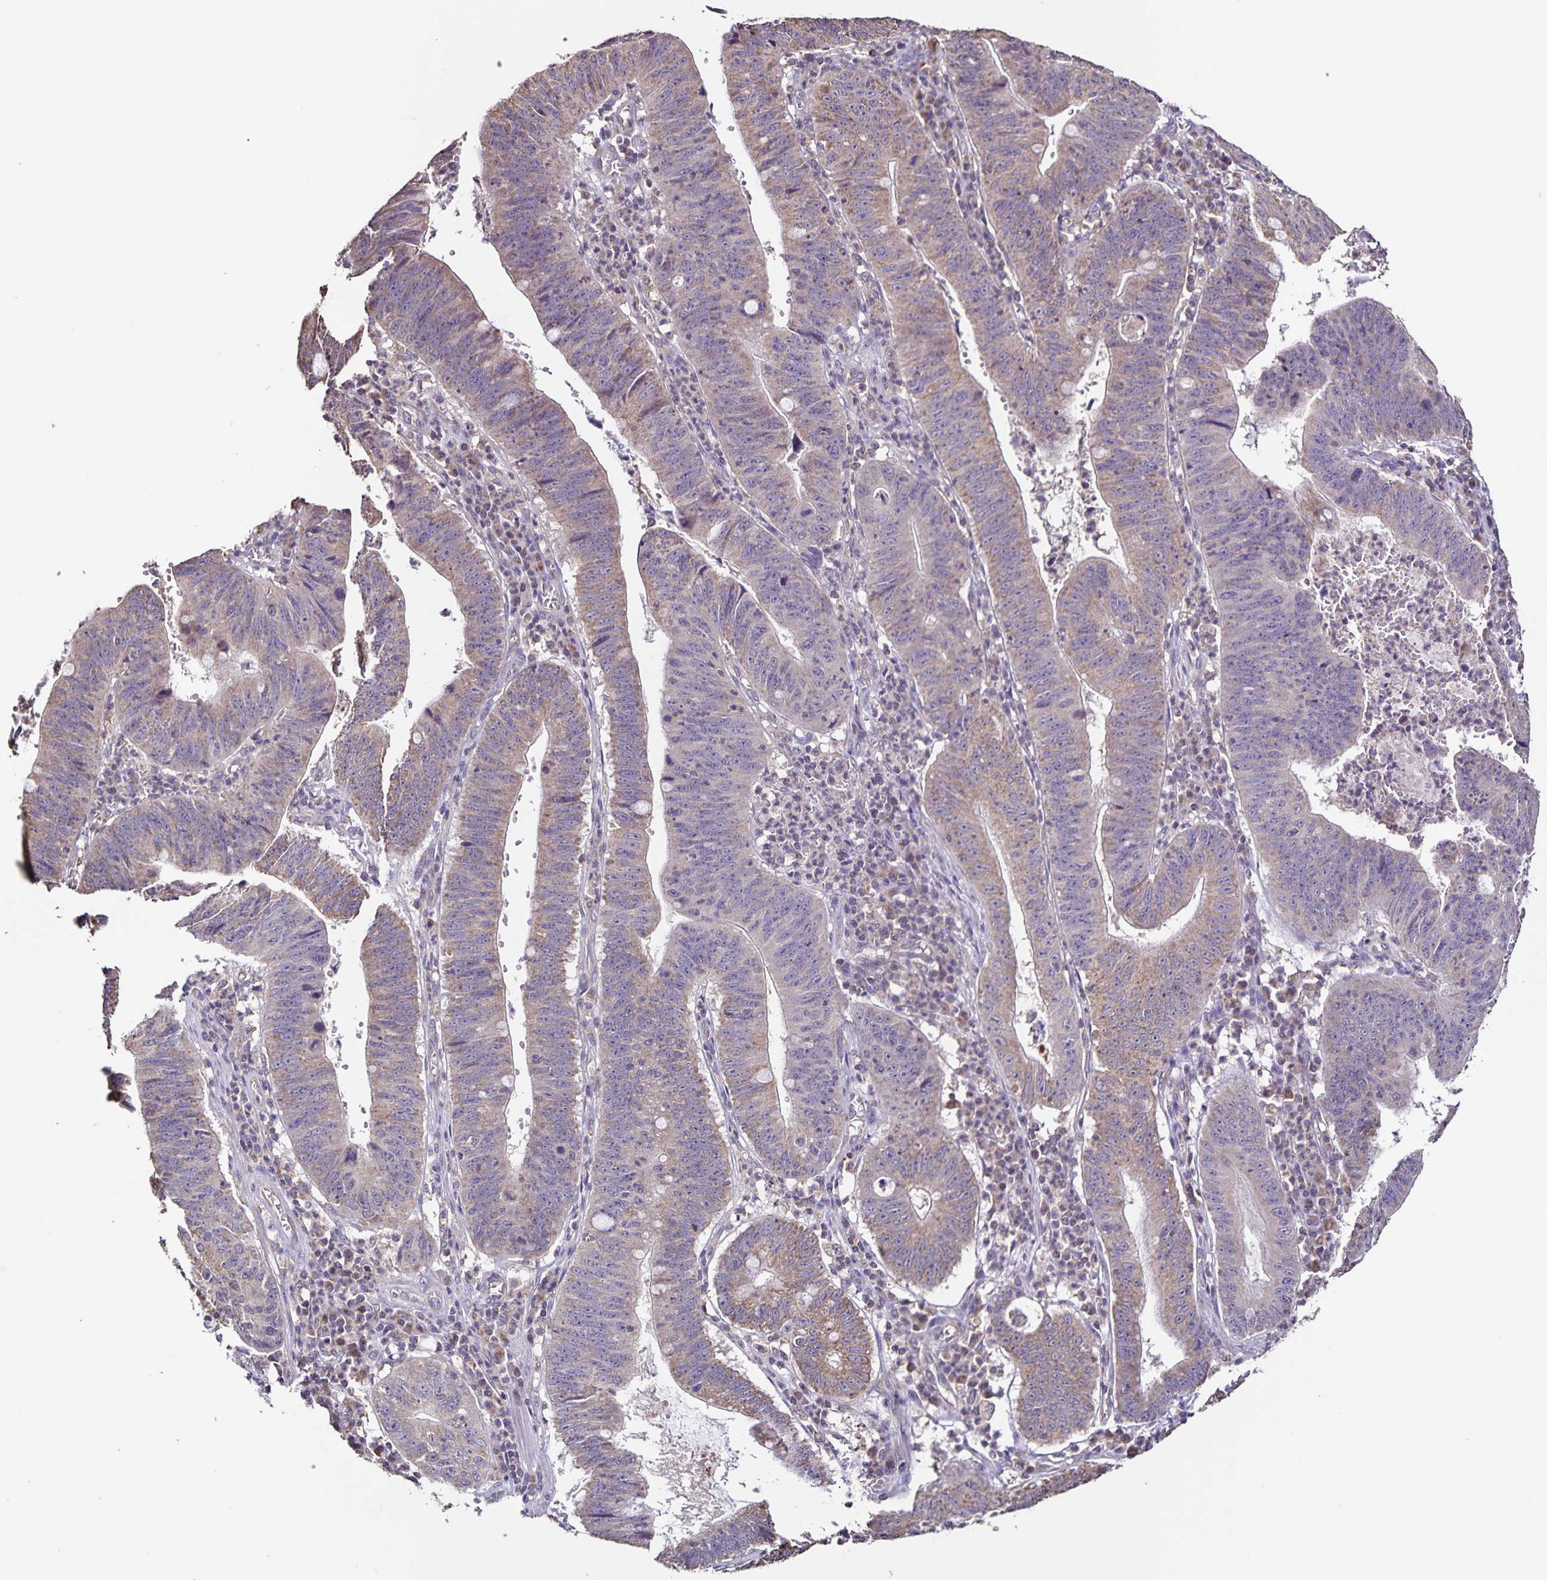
{"staining": {"intensity": "weak", "quantity": "25%-75%", "location": "cytoplasmic/membranous"}, "tissue": "stomach cancer", "cell_type": "Tumor cells", "image_type": "cancer", "snomed": [{"axis": "morphology", "description": "Adenocarcinoma, NOS"}, {"axis": "topography", "description": "Stomach"}], "caption": "Immunohistochemistry (IHC) micrograph of adenocarcinoma (stomach) stained for a protein (brown), which exhibits low levels of weak cytoplasmic/membranous expression in approximately 25%-75% of tumor cells.", "gene": "MAN1A1", "patient": {"sex": "male", "age": 59}}